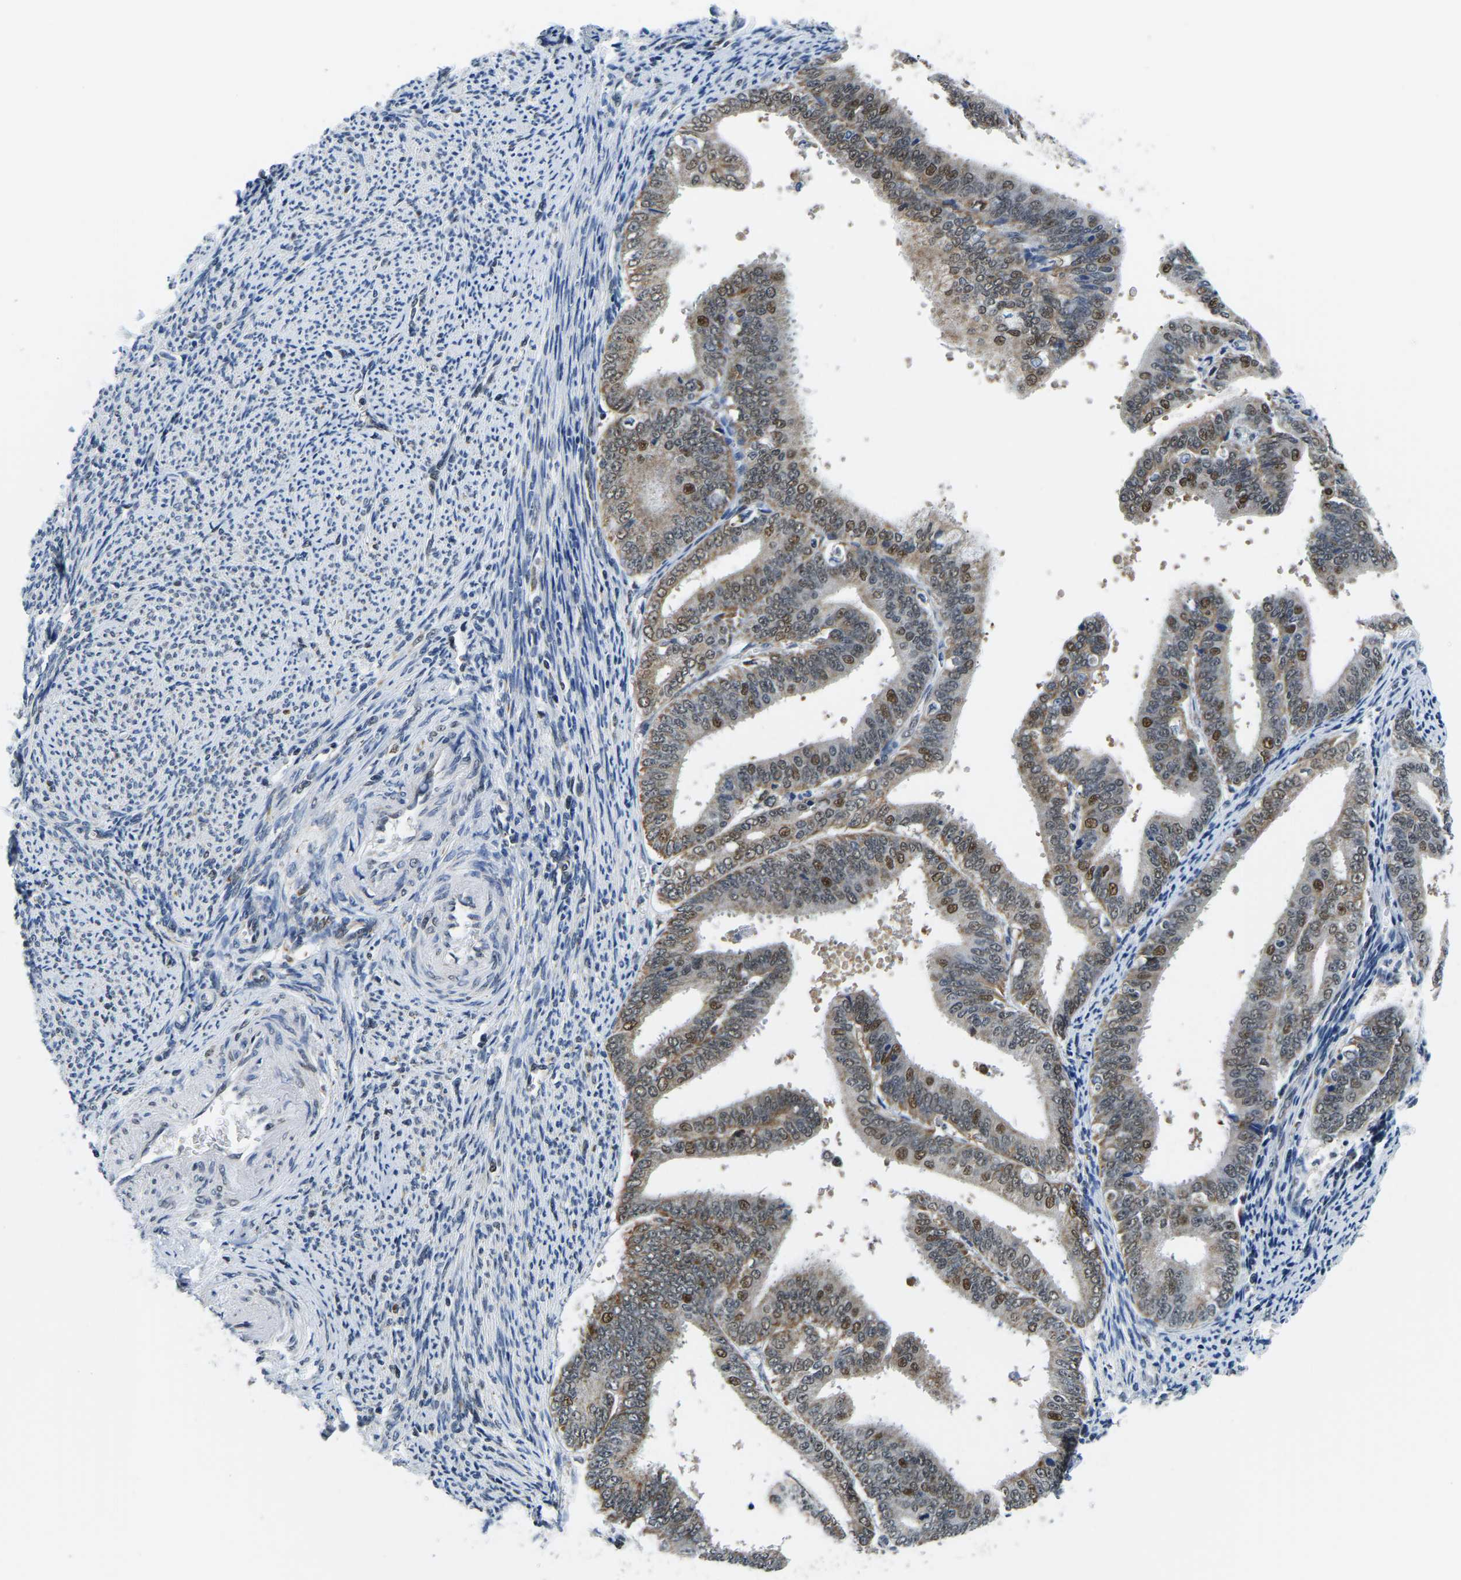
{"staining": {"intensity": "moderate", "quantity": ">75%", "location": "cytoplasmic/membranous,nuclear"}, "tissue": "endometrial cancer", "cell_type": "Tumor cells", "image_type": "cancer", "snomed": [{"axis": "morphology", "description": "Adenocarcinoma, NOS"}, {"axis": "topography", "description": "Endometrium"}], "caption": "Immunohistochemical staining of human endometrial cancer exhibits medium levels of moderate cytoplasmic/membranous and nuclear protein expression in about >75% of tumor cells.", "gene": "BNIP3L", "patient": {"sex": "female", "age": 63}}